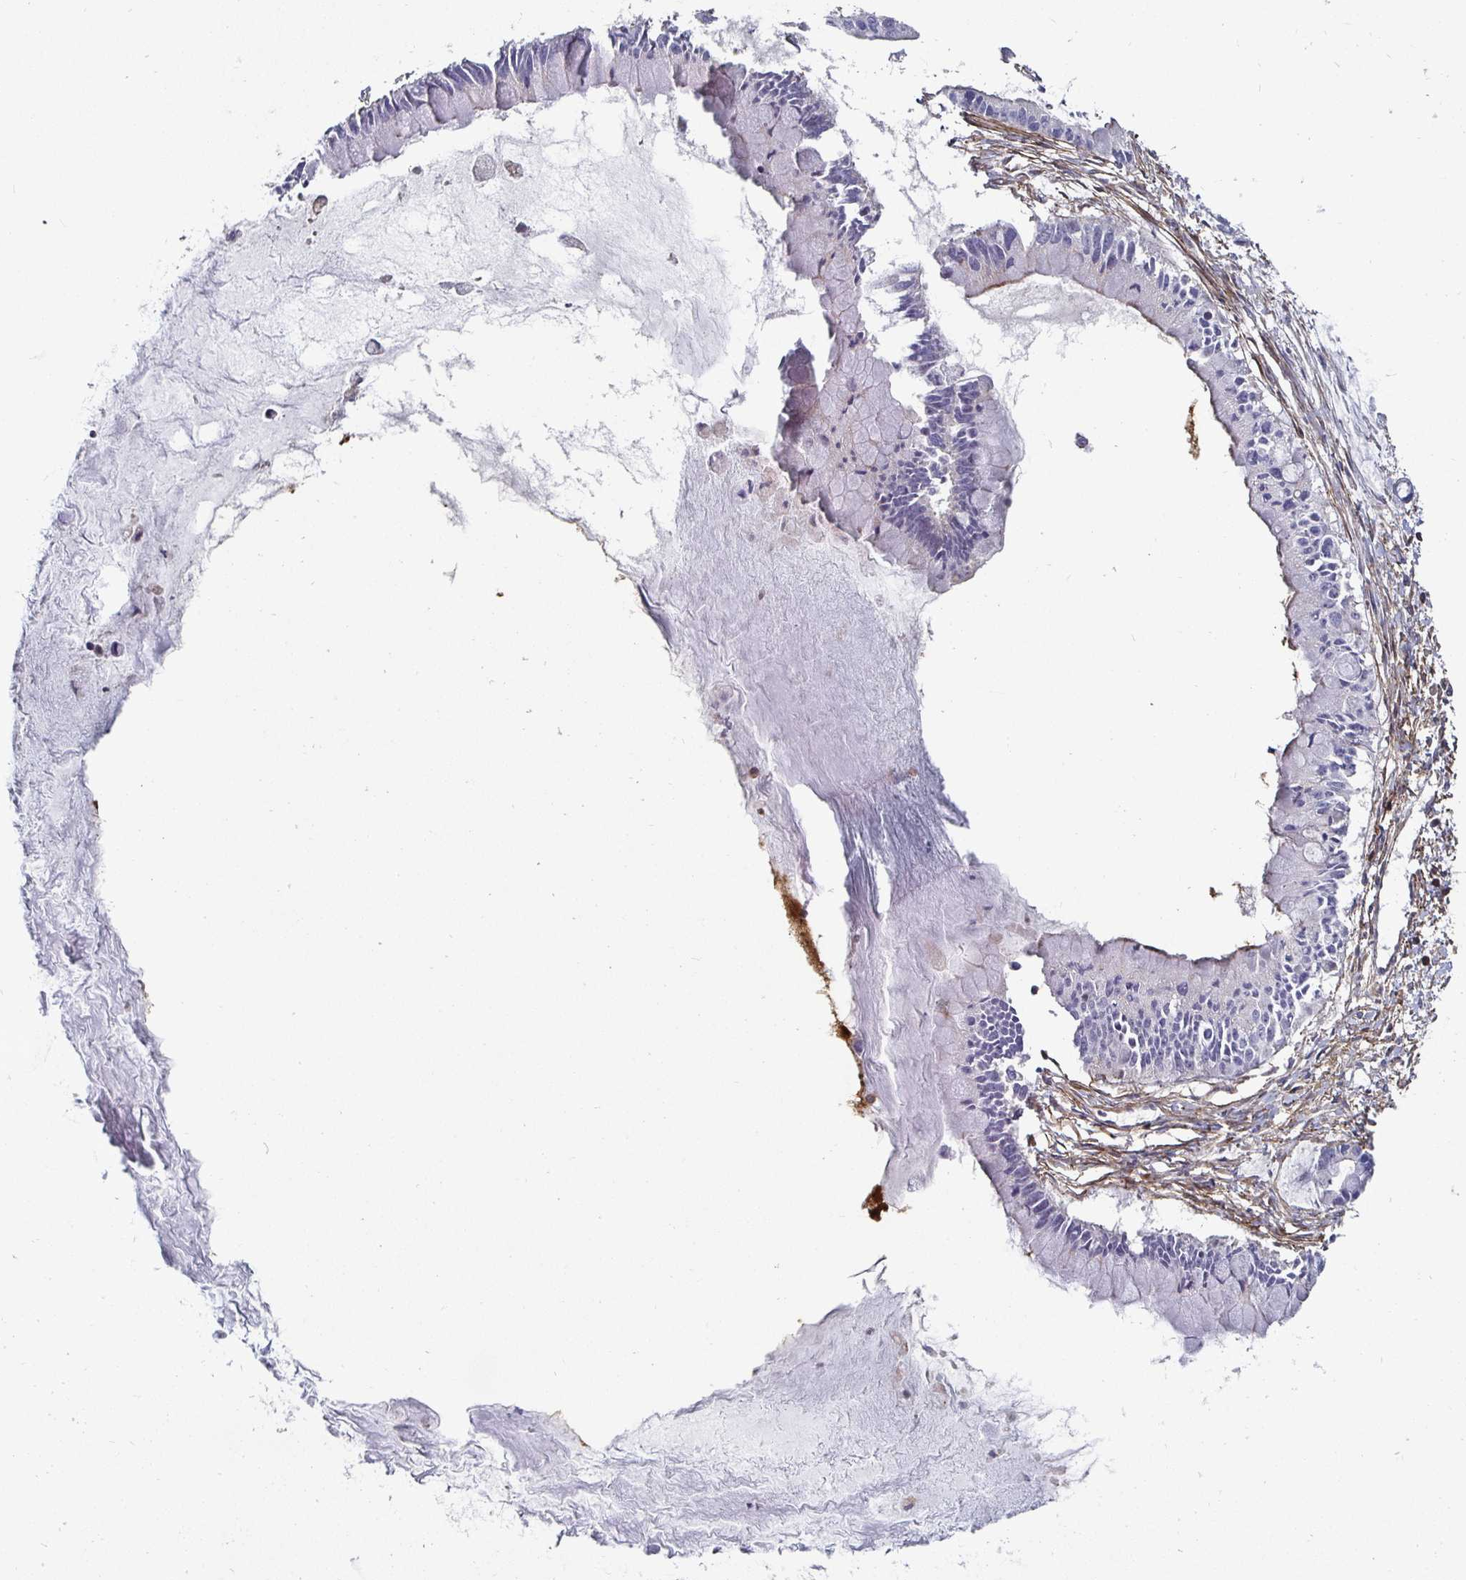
{"staining": {"intensity": "negative", "quantity": "none", "location": "none"}, "tissue": "ovarian cancer", "cell_type": "Tumor cells", "image_type": "cancer", "snomed": [{"axis": "morphology", "description": "Cystadenocarcinoma, mucinous, NOS"}, {"axis": "topography", "description": "Ovary"}], "caption": "Tumor cells are negative for protein expression in human mucinous cystadenocarcinoma (ovarian).", "gene": "GJA4", "patient": {"sex": "female", "age": 63}}